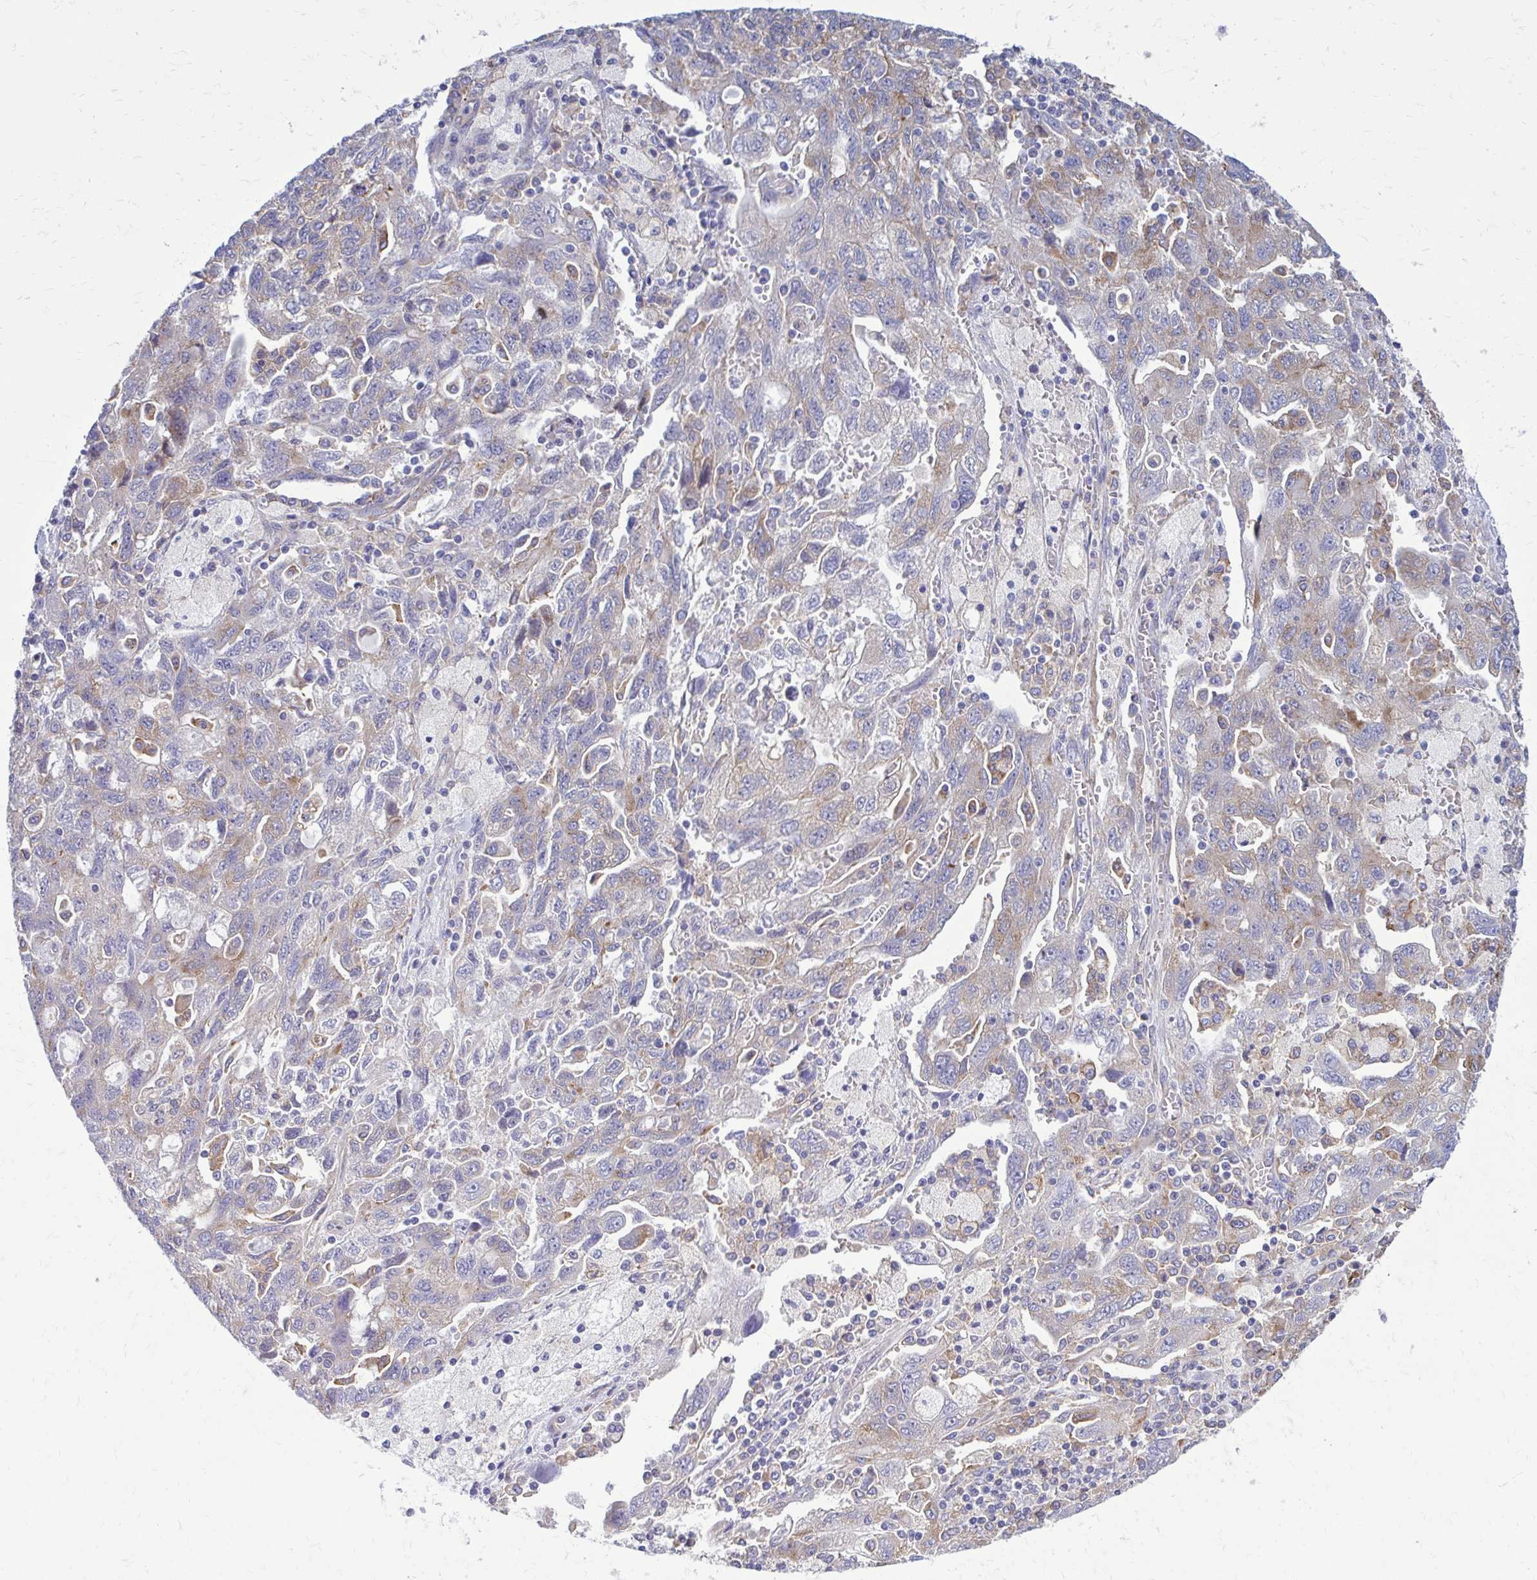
{"staining": {"intensity": "weak", "quantity": "<25%", "location": "cytoplasmic/membranous"}, "tissue": "ovarian cancer", "cell_type": "Tumor cells", "image_type": "cancer", "snomed": [{"axis": "morphology", "description": "Carcinoma, NOS"}, {"axis": "morphology", "description": "Cystadenocarcinoma, serous, NOS"}, {"axis": "topography", "description": "Ovary"}], "caption": "Photomicrograph shows no significant protein positivity in tumor cells of ovarian carcinoma.", "gene": "CLTA", "patient": {"sex": "female", "age": 69}}